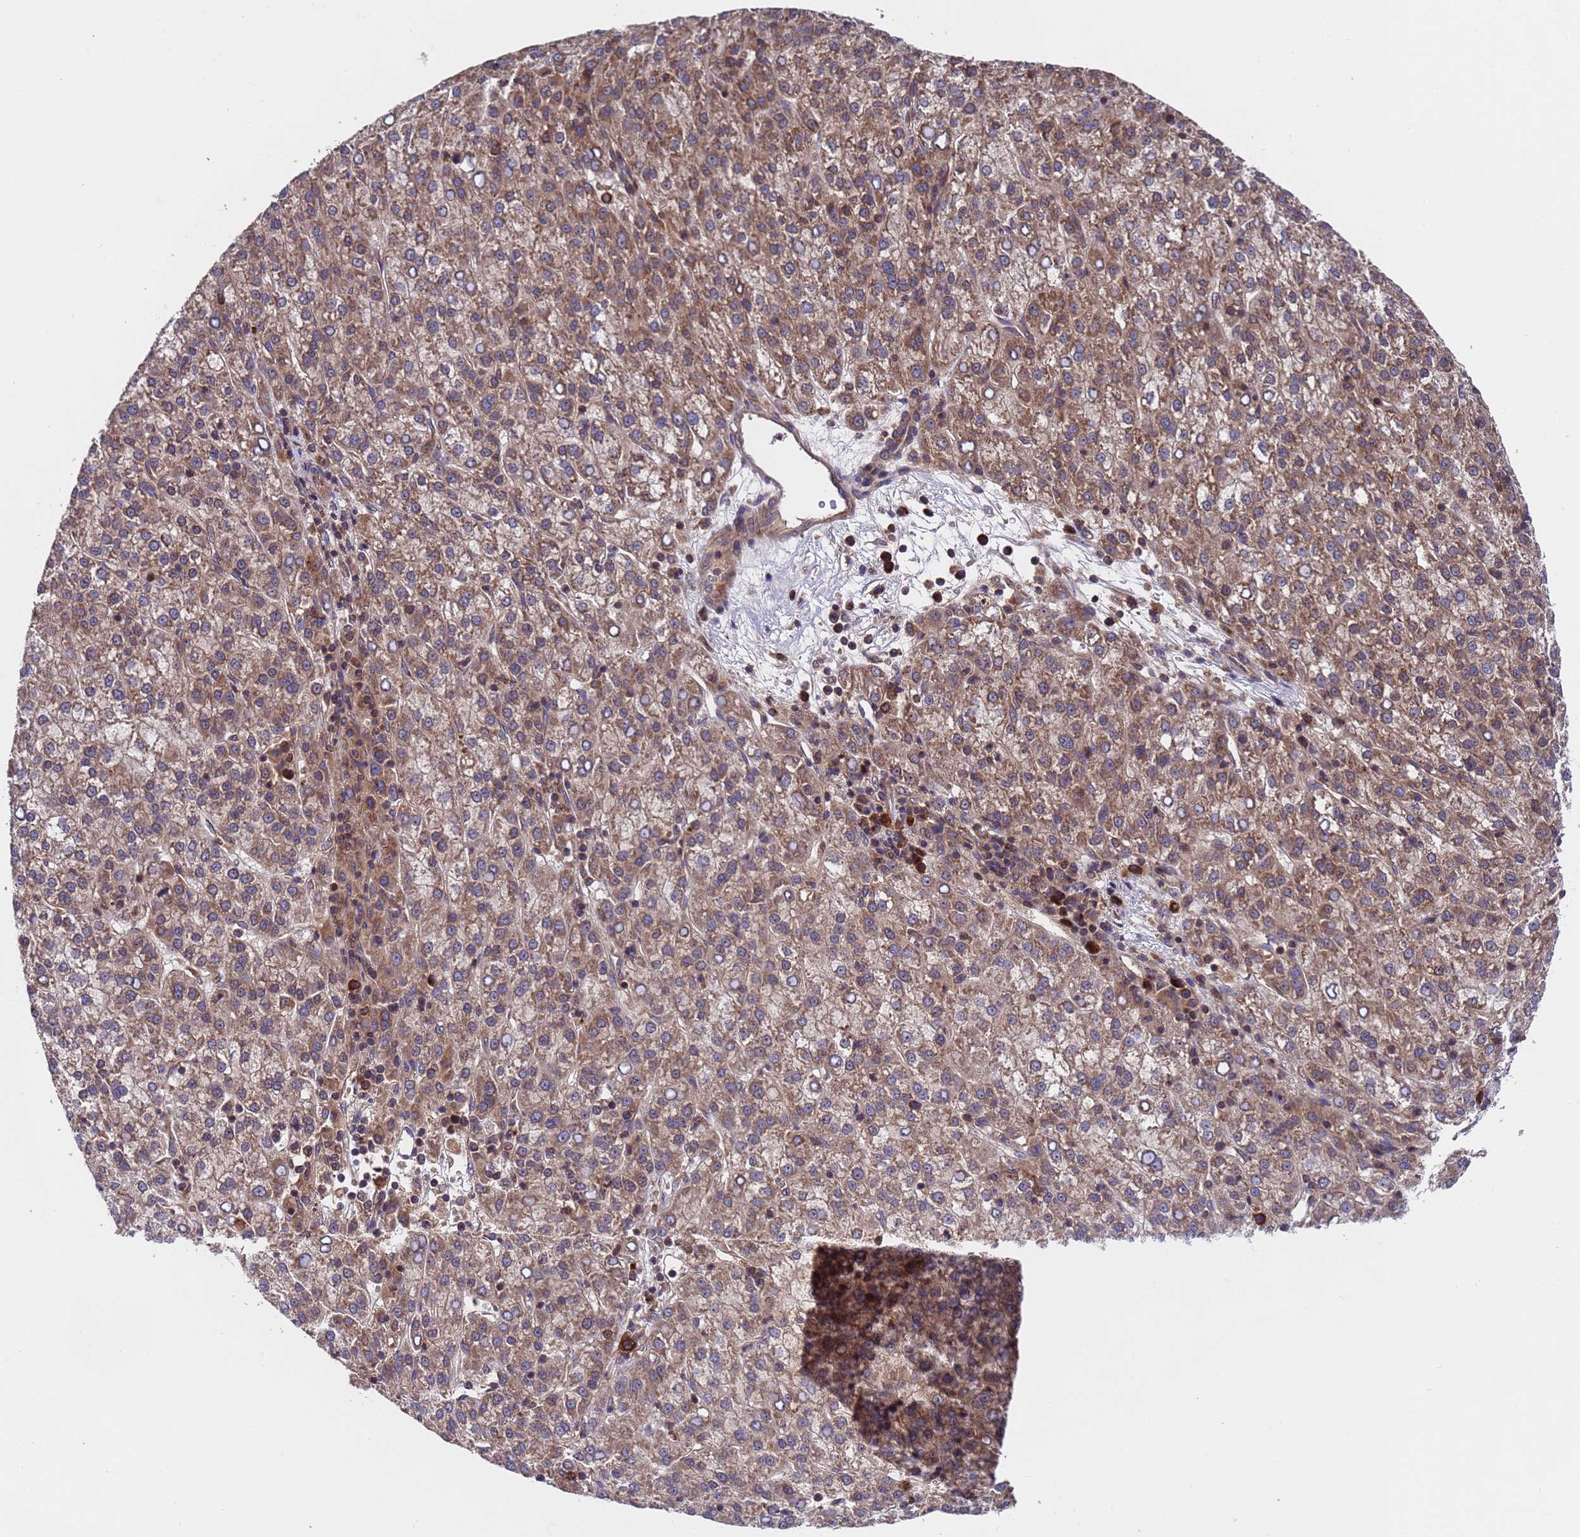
{"staining": {"intensity": "moderate", "quantity": ">75%", "location": "cytoplasmic/membranous"}, "tissue": "liver cancer", "cell_type": "Tumor cells", "image_type": "cancer", "snomed": [{"axis": "morphology", "description": "Carcinoma, Hepatocellular, NOS"}, {"axis": "topography", "description": "Liver"}], "caption": "Brown immunohistochemical staining in liver hepatocellular carcinoma demonstrates moderate cytoplasmic/membranous expression in approximately >75% of tumor cells.", "gene": "TSR3", "patient": {"sex": "female", "age": 58}}